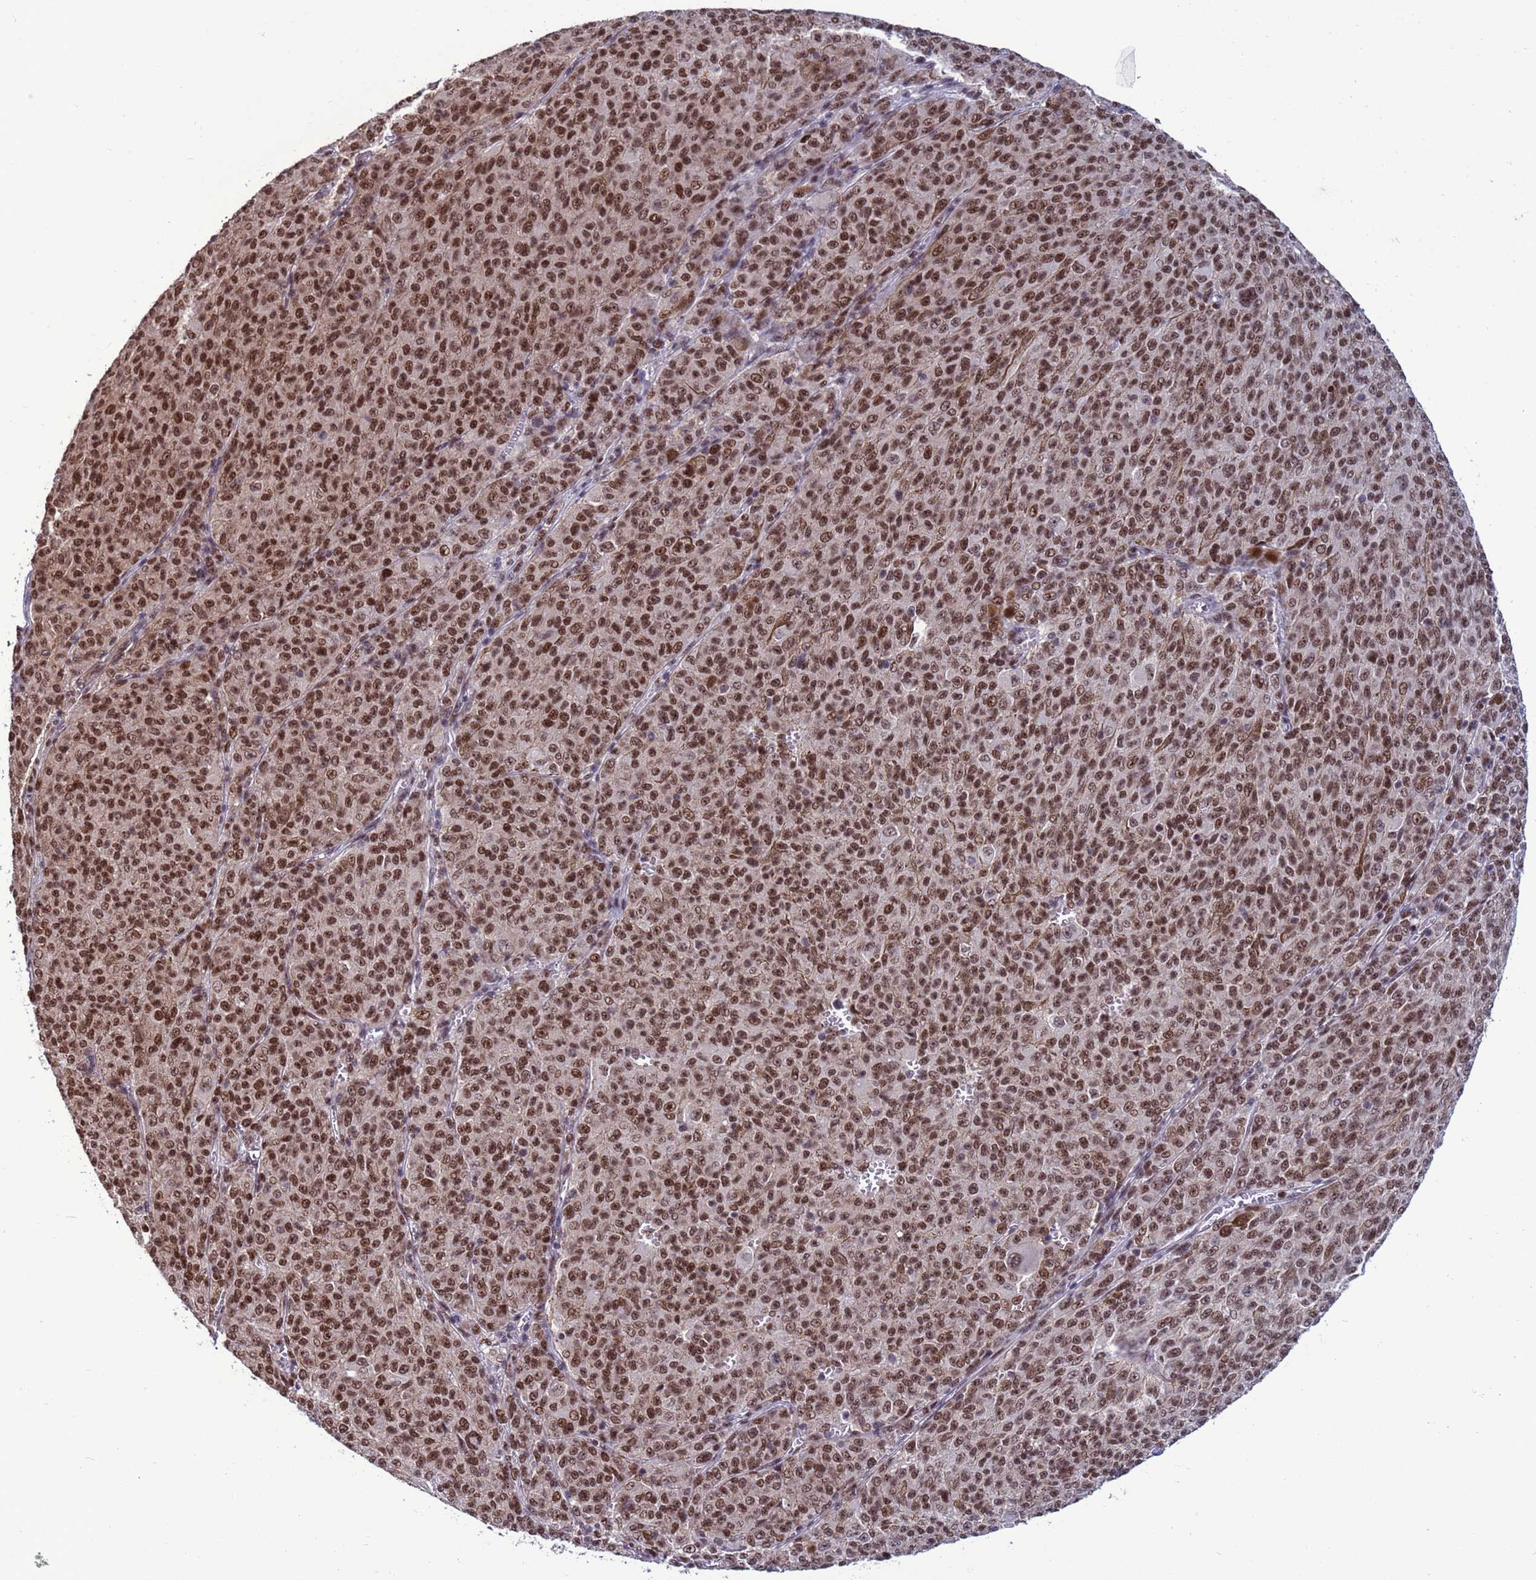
{"staining": {"intensity": "strong", "quantity": ">75%", "location": "nuclear"}, "tissue": "melanoma", "cell_type": "Tumor cells", "image_type": "cancer", "snomed": [{"axis": "morphology", "description": "Malignant melanoma, NOS"}, {"axis": "topography", "description": "Skin"}], "caption": "Melanoma stained with immunohistochemistry displays strong nuclear expression in approximately >75% of tumor cells. The protein is shown in brown color, while the nuclei are stained blue.", "gene": "NSL1", "patient": {"sex": "female", "age": 52}}